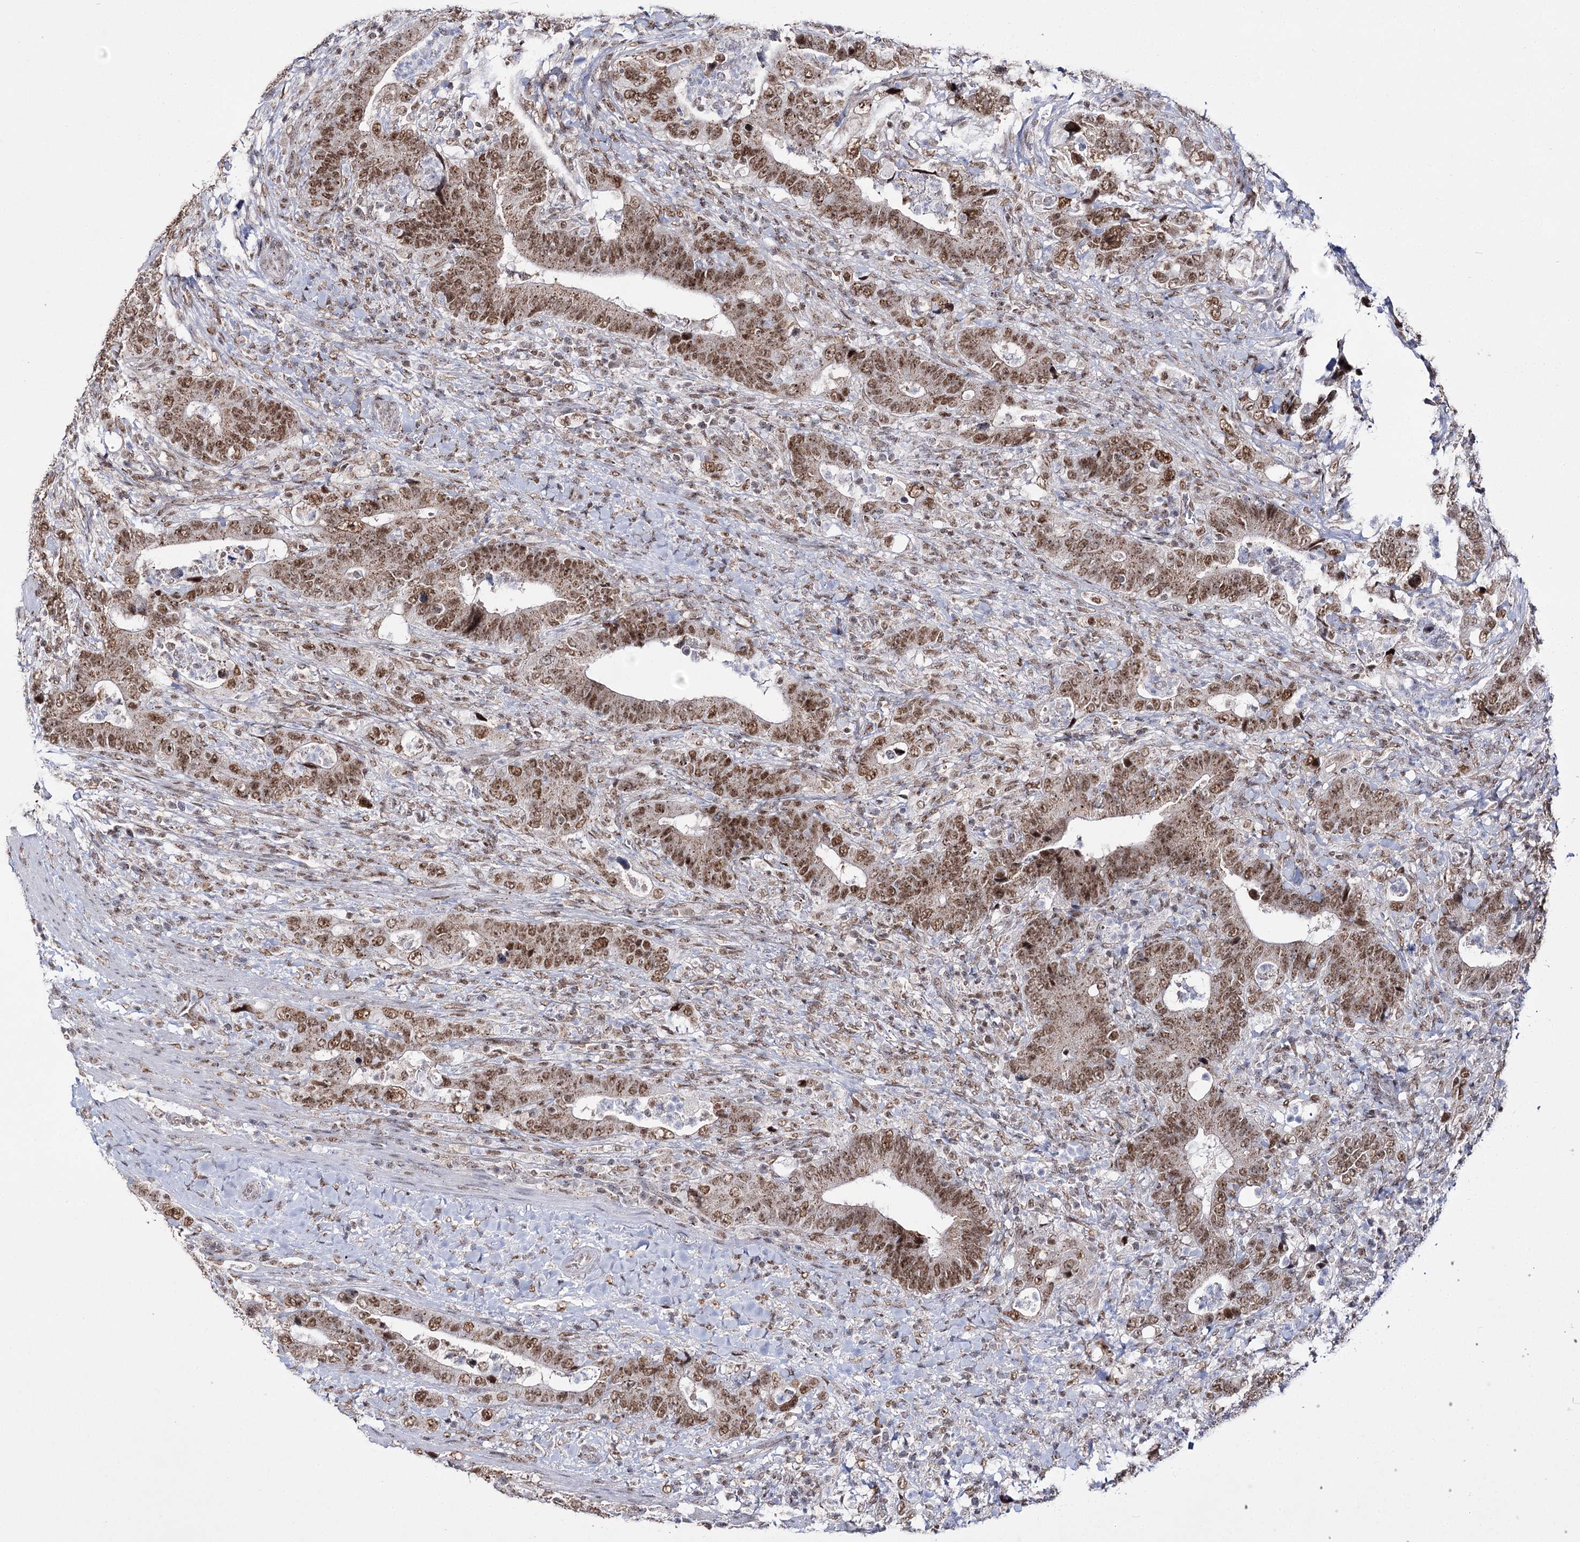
{"staining": {"intensity": "moderate", "quantity": ">75%", "location": "cytoplasmic/membranous,nuclear"}, "tissue": "colorectal cancer", "cell_type": "Tumor cells", "image_type": "cancer", "snomed": [{"axis": "morphology", "description": "Adenocarcinoma, NOS"}, {"axis": "topography", "description": "Colon"}], "caption": "Immunohistochemical staining of colorectal adenocarcinoma shows medium levels of moderate cytoplasmic/membranous and nuclear staining in about >75% of tumor cells. (Brightfield microscopy of DAB IHC at high magnification).", "gene": "VGLL4", "patient": {"sex": "female", "age": 75}}